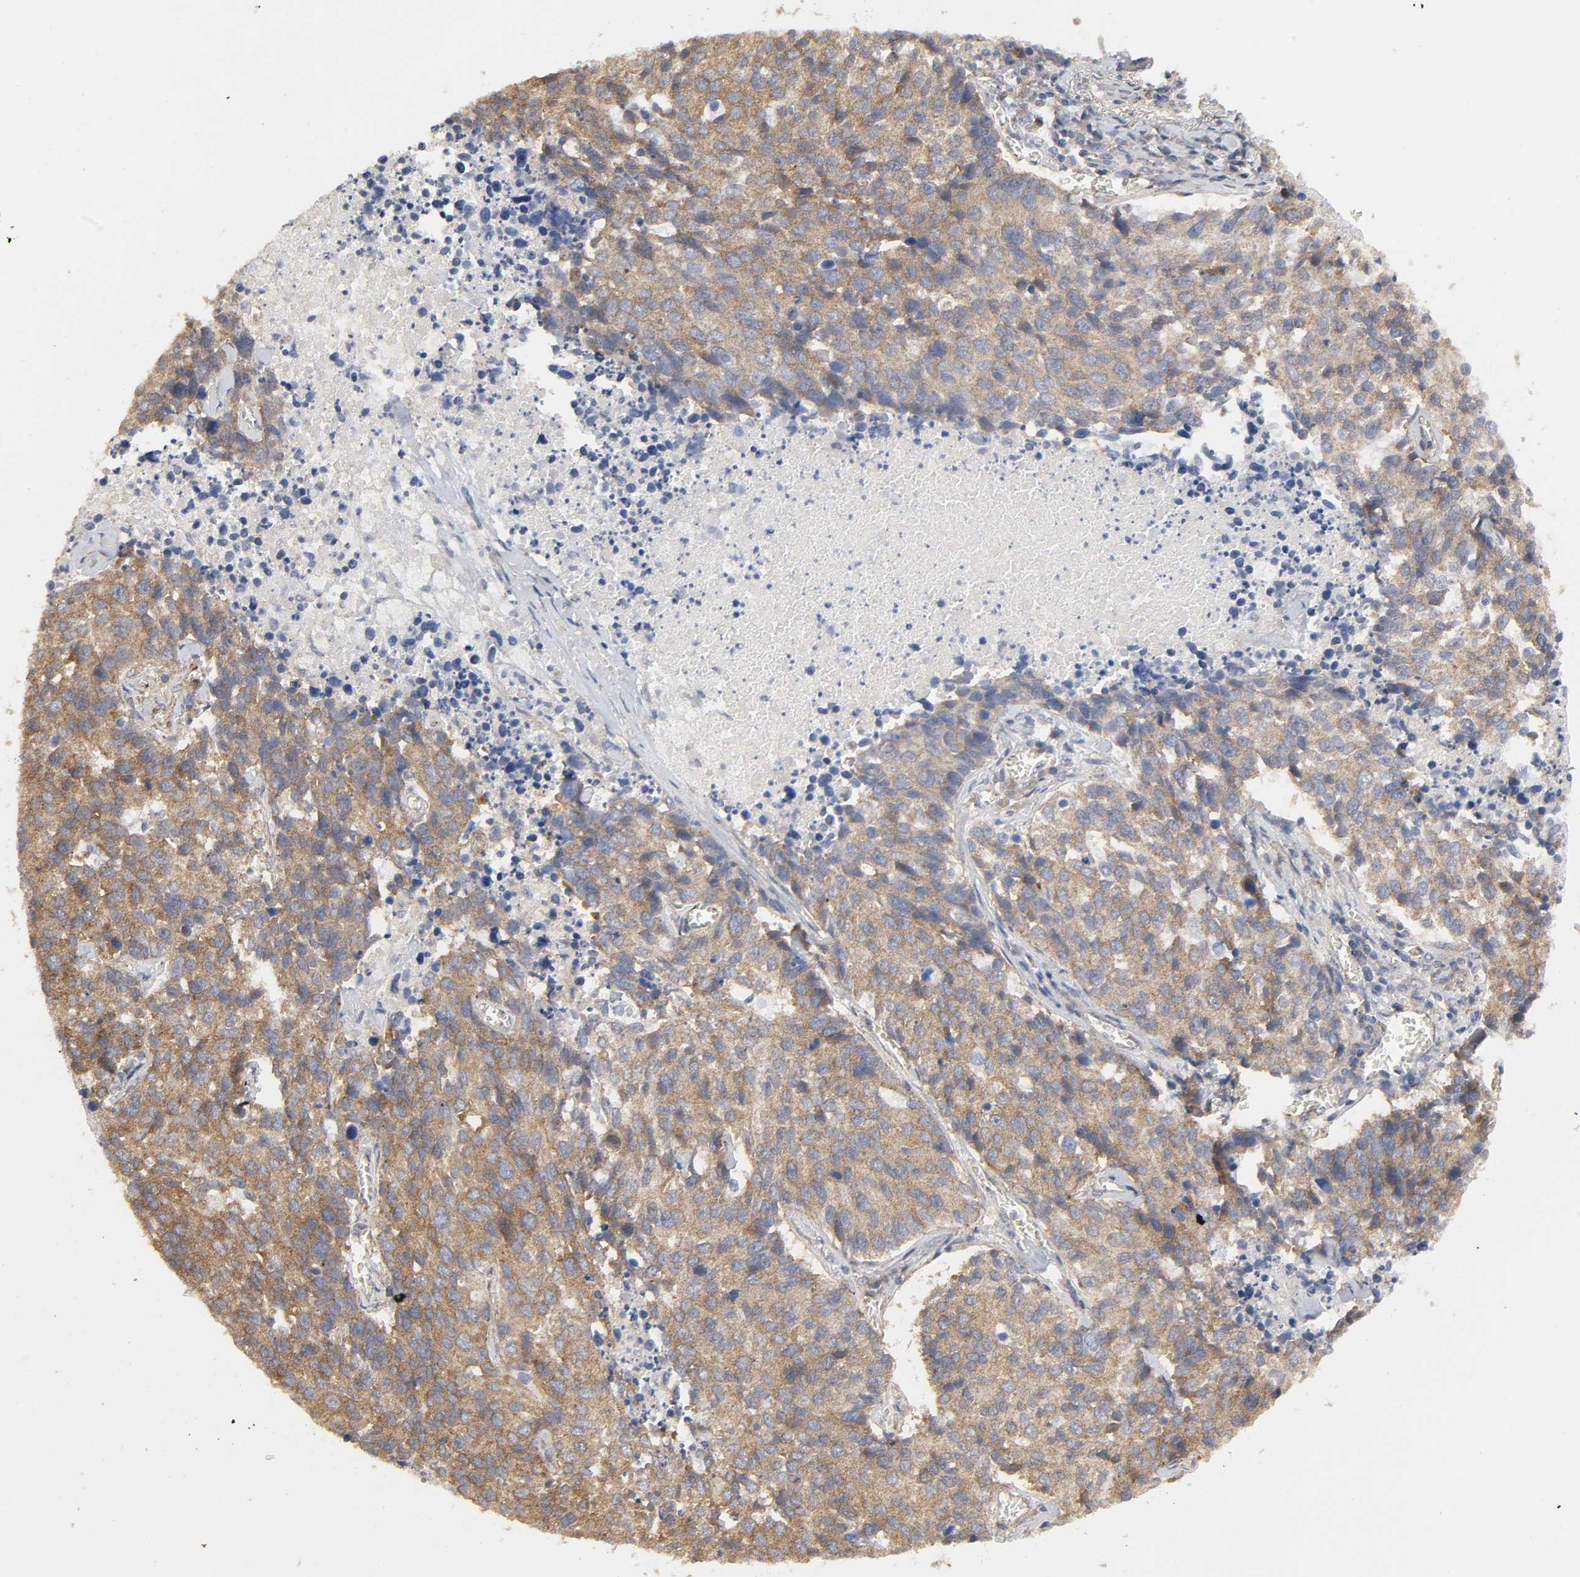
{"staining": {"intensity": "strong", "quantity": ">75%", "location": "cytoplasmic/membranous"}, "tissue": "lung cancer", "cell_type": "Tumor cells", "image_type": "cancer", "snomed": [{"axis": "morphology", "description": "Neoplasm, malignant, NOS"}, {"axis": "topography", "description": "Lung"}], "caption": "The histopathology image reveals a brown stain indicating the presence of a protein in the cytoplasmic/membranous of tumor cells in lung cancer.", "gene": "SH3GLB1", "patient": {"sex": "female", "age": 76}}